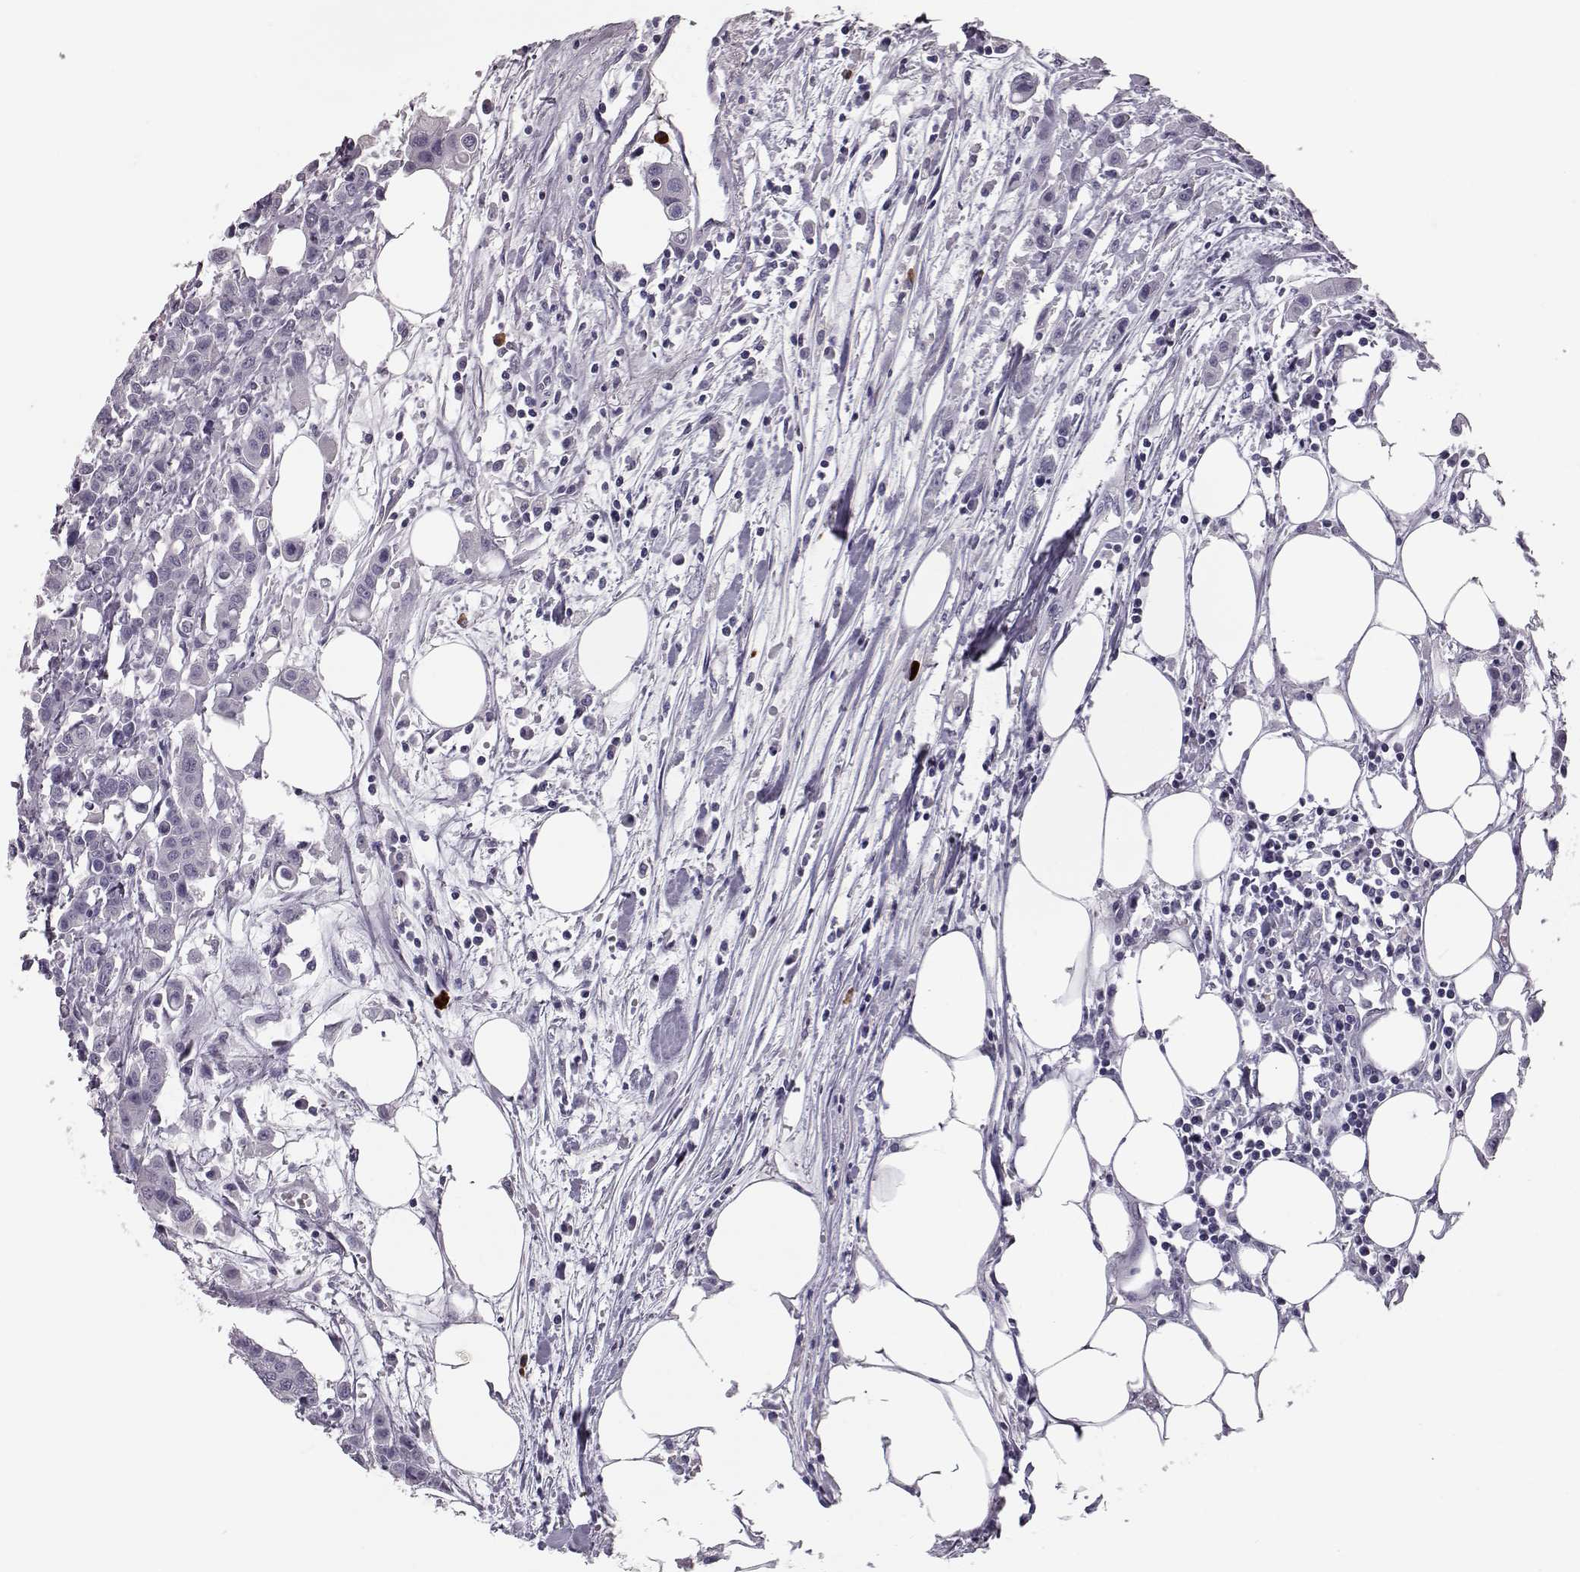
{"staining": {"intensity": "negative", "quantity": "none", "location": "none"}, "tissue": "carcinoid", "cell_type": "Tumor cells", "image_type": "cancer", "snomed": [{"axis": "morphology", "description": "Carcinoid, malignant, NOS"}, {"axis": "topography", "description": "Colon"}], "caption": "IHC micrograph of neoplastic tissue: human carcinoid stained with DAB exhibits no significant protein expression in tumor cells.", "gene": "CCL19", "patient": {"sex": "male", "age": 81}}